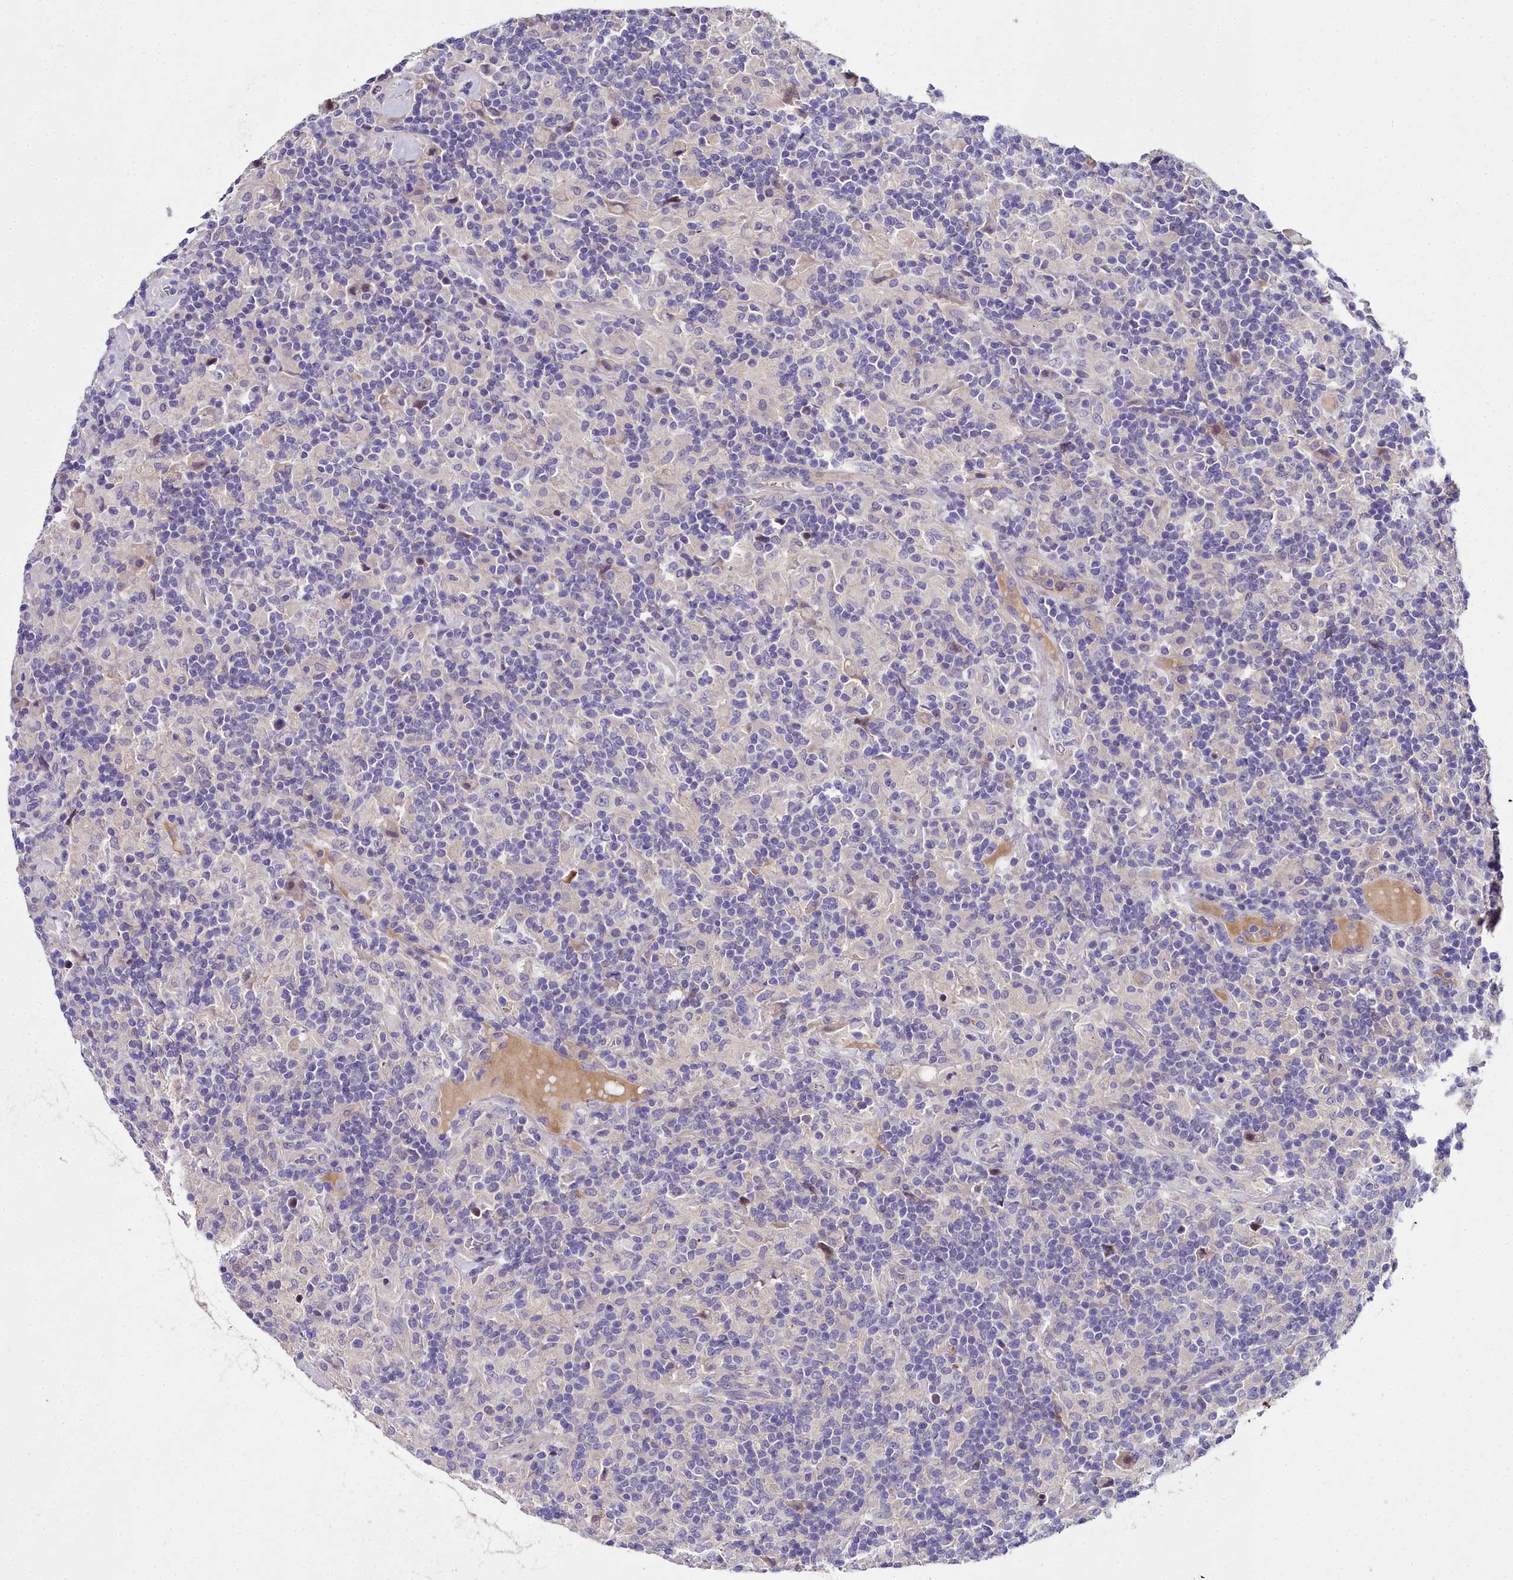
{"staining": {"intensity": "negative", "quantity": "none", "location": "none"}, "tissue": "lymphoma", "cell_type": "Tumor cells", "image_type": "cancer", "snomed": [{"axis": "morphology", "description": "Hodgkin's disease, NOS"}, {"axis": "topography", "description": "Lymph node"}], "caption": "This photomicrograph is of lymphoma stained with immunohistochemistry to label a protein in brown with the nuclei are counter-stained blue. There is no positivity in tumor cells. (DAB (3,3'-diaminobenzidine) immunohistochemistry with hematoxylin counter stain).", "gene": "NT5M", "patient": {"sex": "male", "age": 70}}